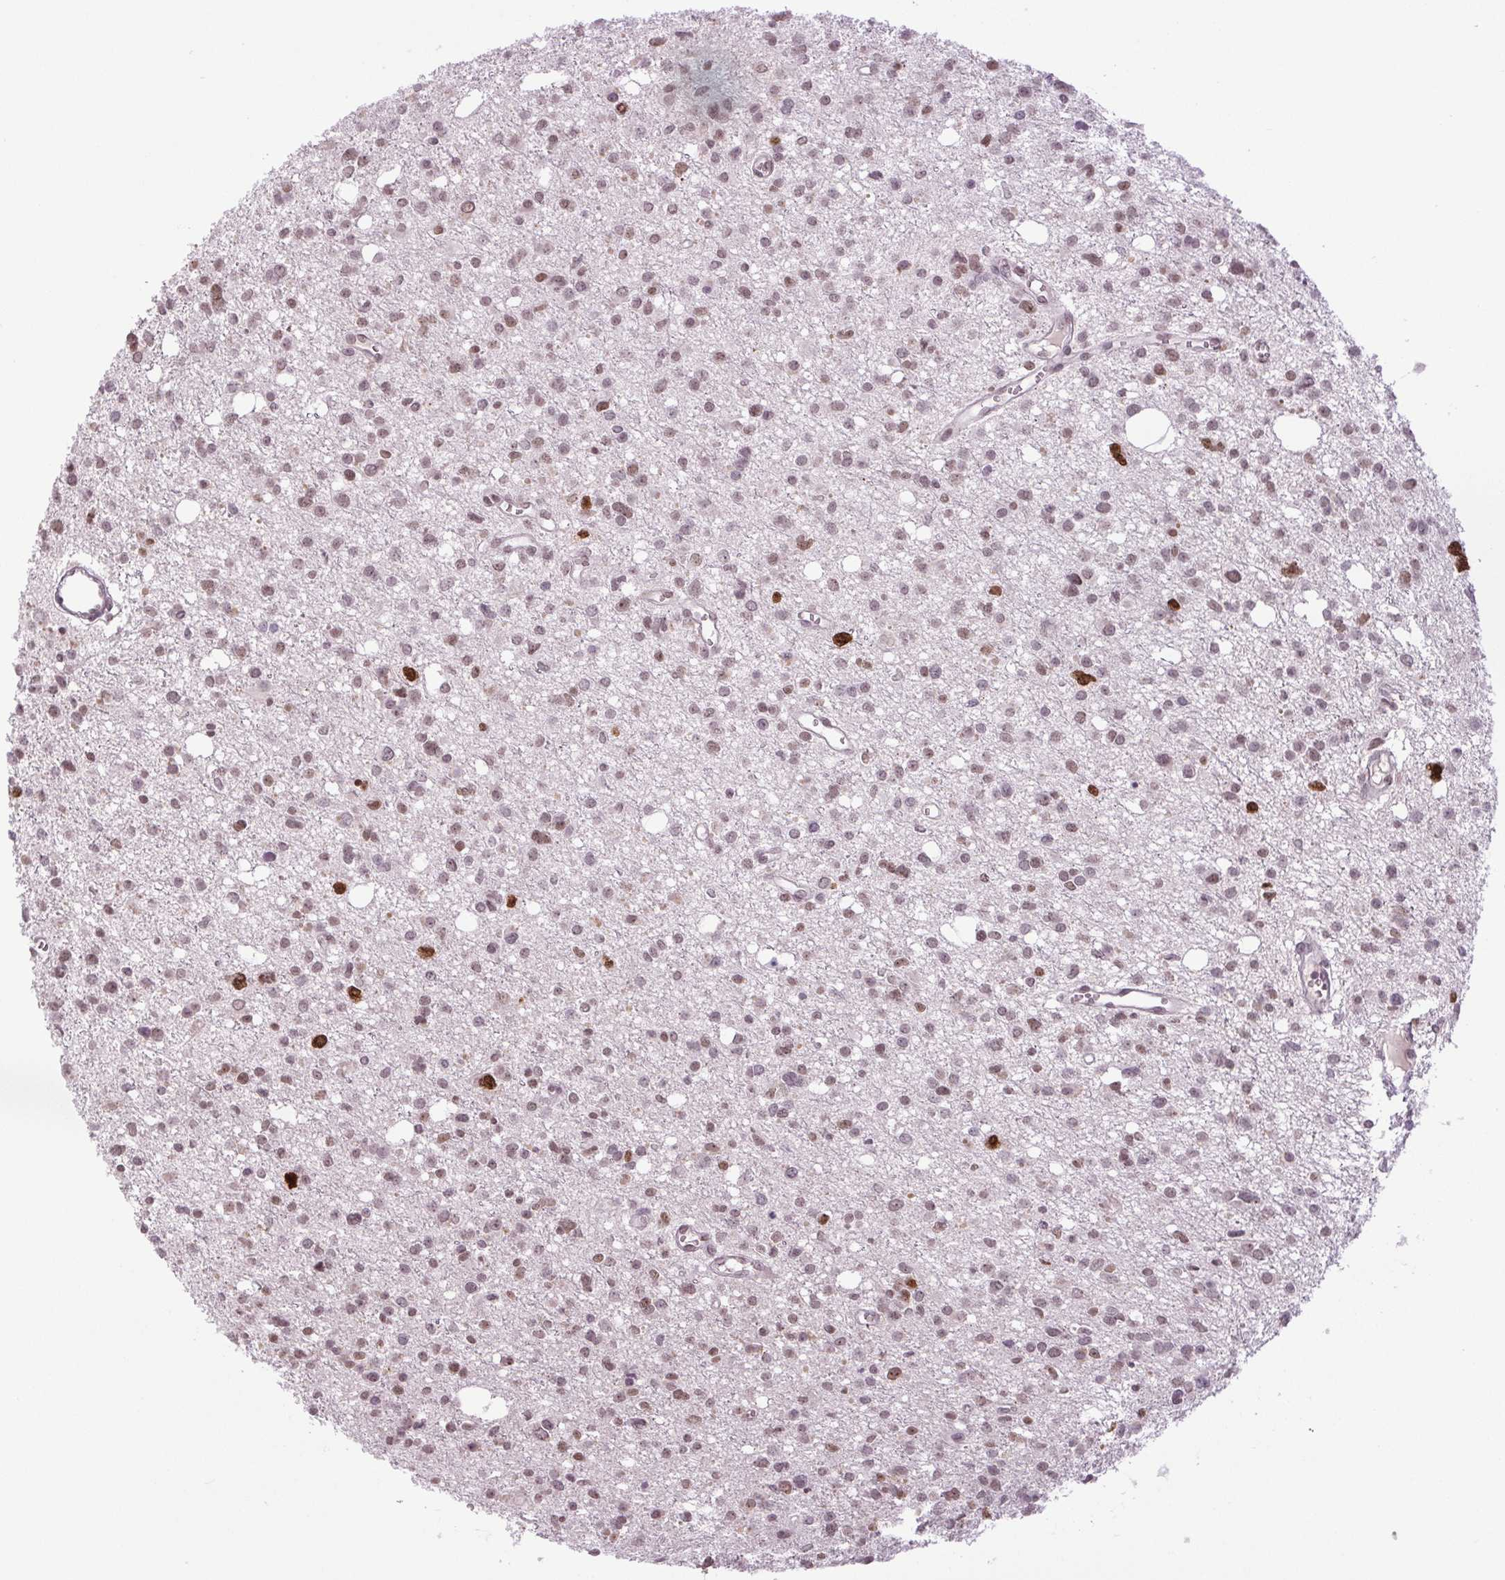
{"staining": {"intensity": "moderate", "quantity": ">75%", "location": "nuclear"}, "tissue": "glioma", "cell_type": "Tumor cells", "image_type": "cancer", "snomed": [{"axis": "morphology", "description": "Glioma, malignant, High grade"}, {"axis": "topography", "description": "Brain"}], "caption": "Glioma tissue shows moderate nuclear positivity in about >75% of tumor cells, visualized by immunohistochemistry. (DAB (3,3'-diaminobenzidine) = brown stain, brightfield microscopy at high magnification).", "gene": "SMIM6", "patient": {"sex": "male", "age": 23}}